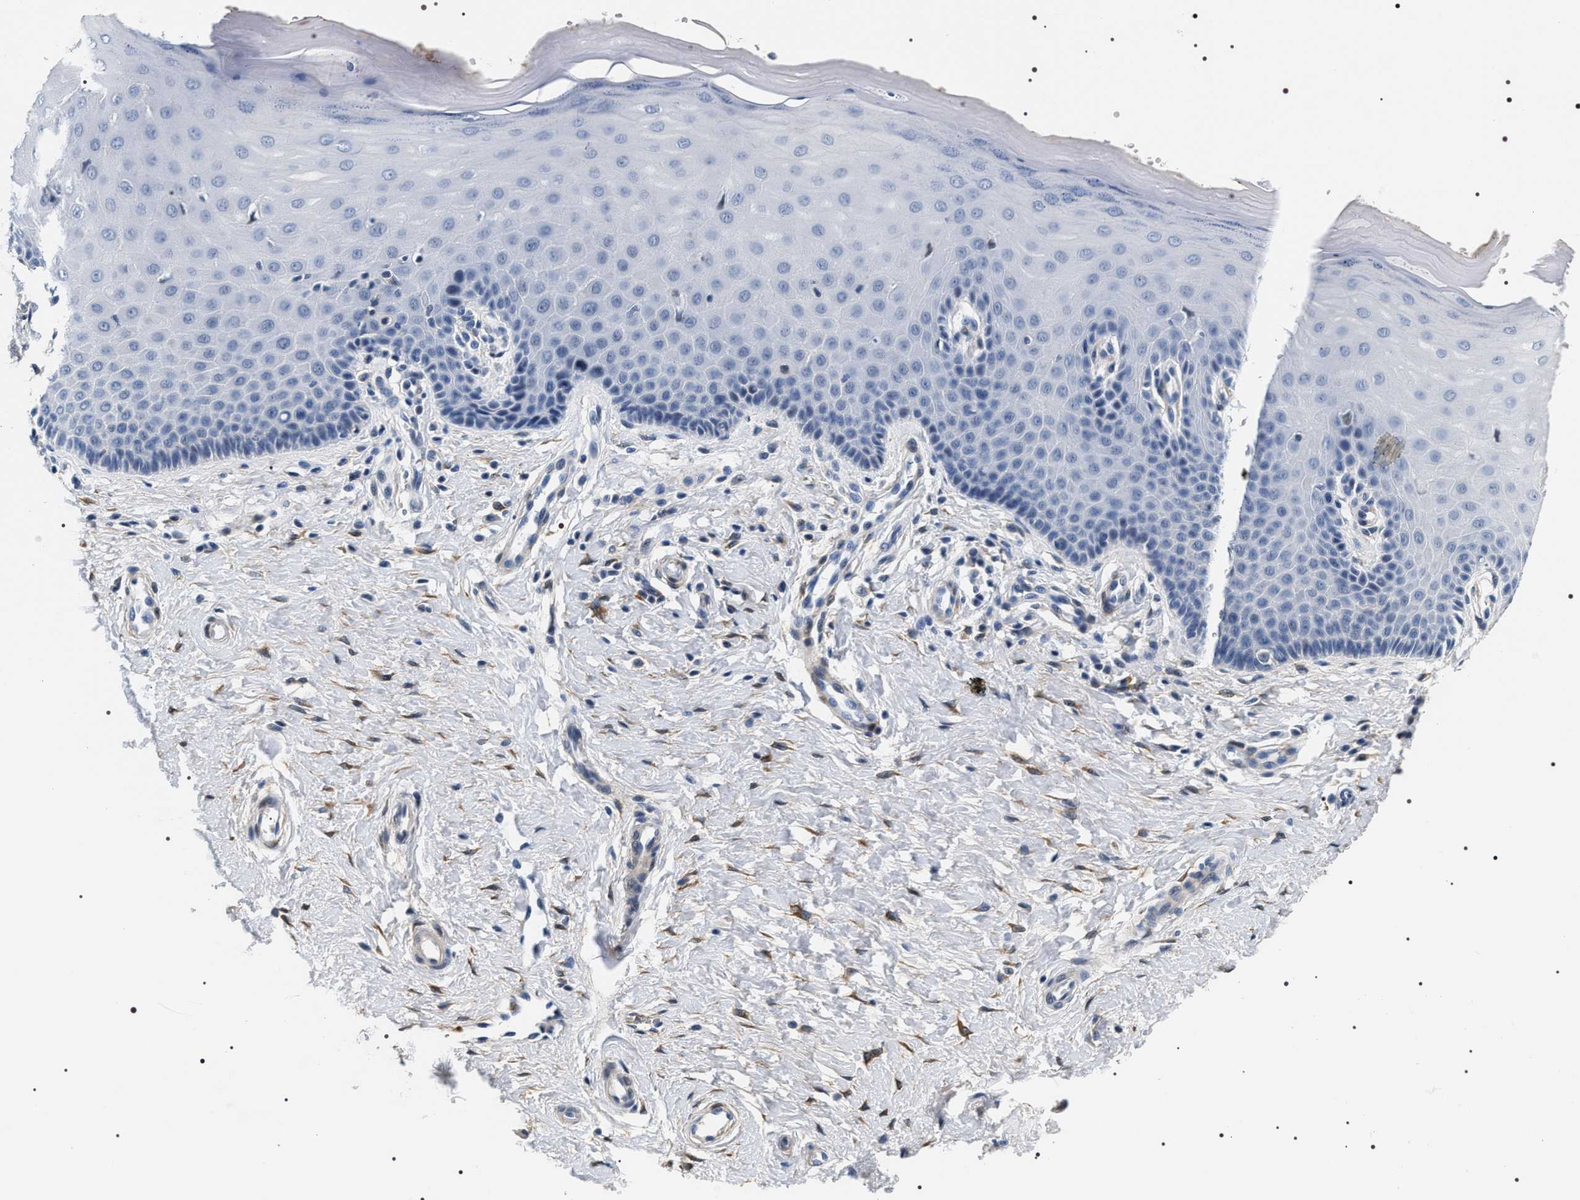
{"staining": {"intensity": "weak", "quantity": "<25%", "location": "cytoplasmic/membranous"}, "tissue": "cervix", "cell_type": "Glandular cells", "image_type": "normal", "snomed": [{"axis": "morphology", "description": "Normal tissue, NOS"}, {"axis": "topography", "description": "Cervix"}], "caption": "Protein analysis of normal cervix displays no significant staining in glandular cells. (Immunohistochemistry, brightfield microscopy, high magnification).", "gene": "BAG2", "patient": {"sex": "female", "age": 55}}